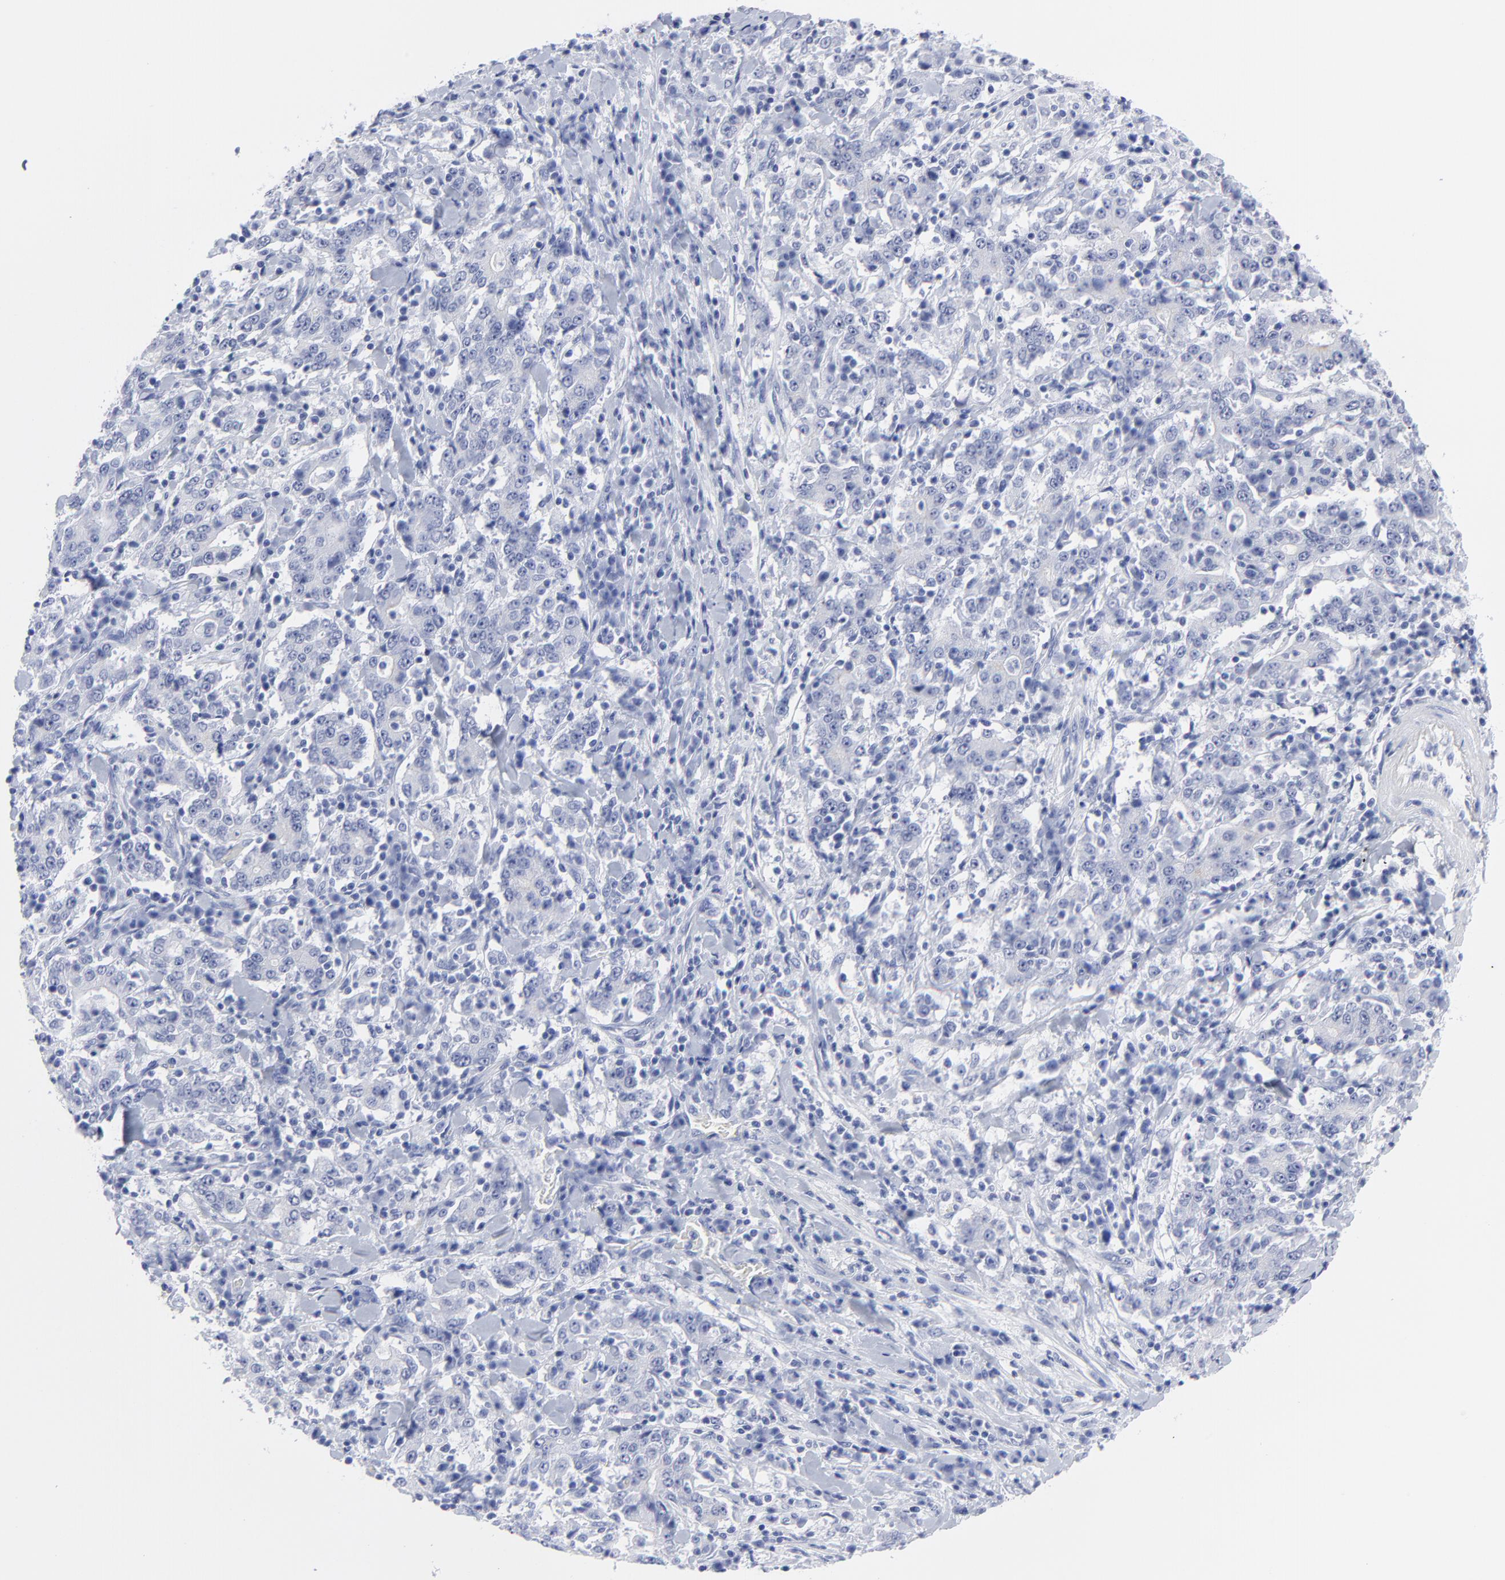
{"staining": {"intensity": "negative", "quantity": "none", "location": "none"}, "tissue": "stomach cancer", "cell_type": "Tumor cells", "image_type": "cancer", "snomed": [{"axis": "morphology", "description": "Normal tissue, NOS"}, {"axis": "morphology", "description": "Adenocarcinoma, NOS"}, {"axis": "topography", "description": "Stomach, upper"}, {"axis": "topography", "description": "Stomach"}], "caption": "DAB (3,3'-diaminobenzidine) immunohistochemical staining of human stomach cancer displays no significant staining in tumor cells.", "gene": "CNTN3", "patient": {"sex": "male", "age": 59}}